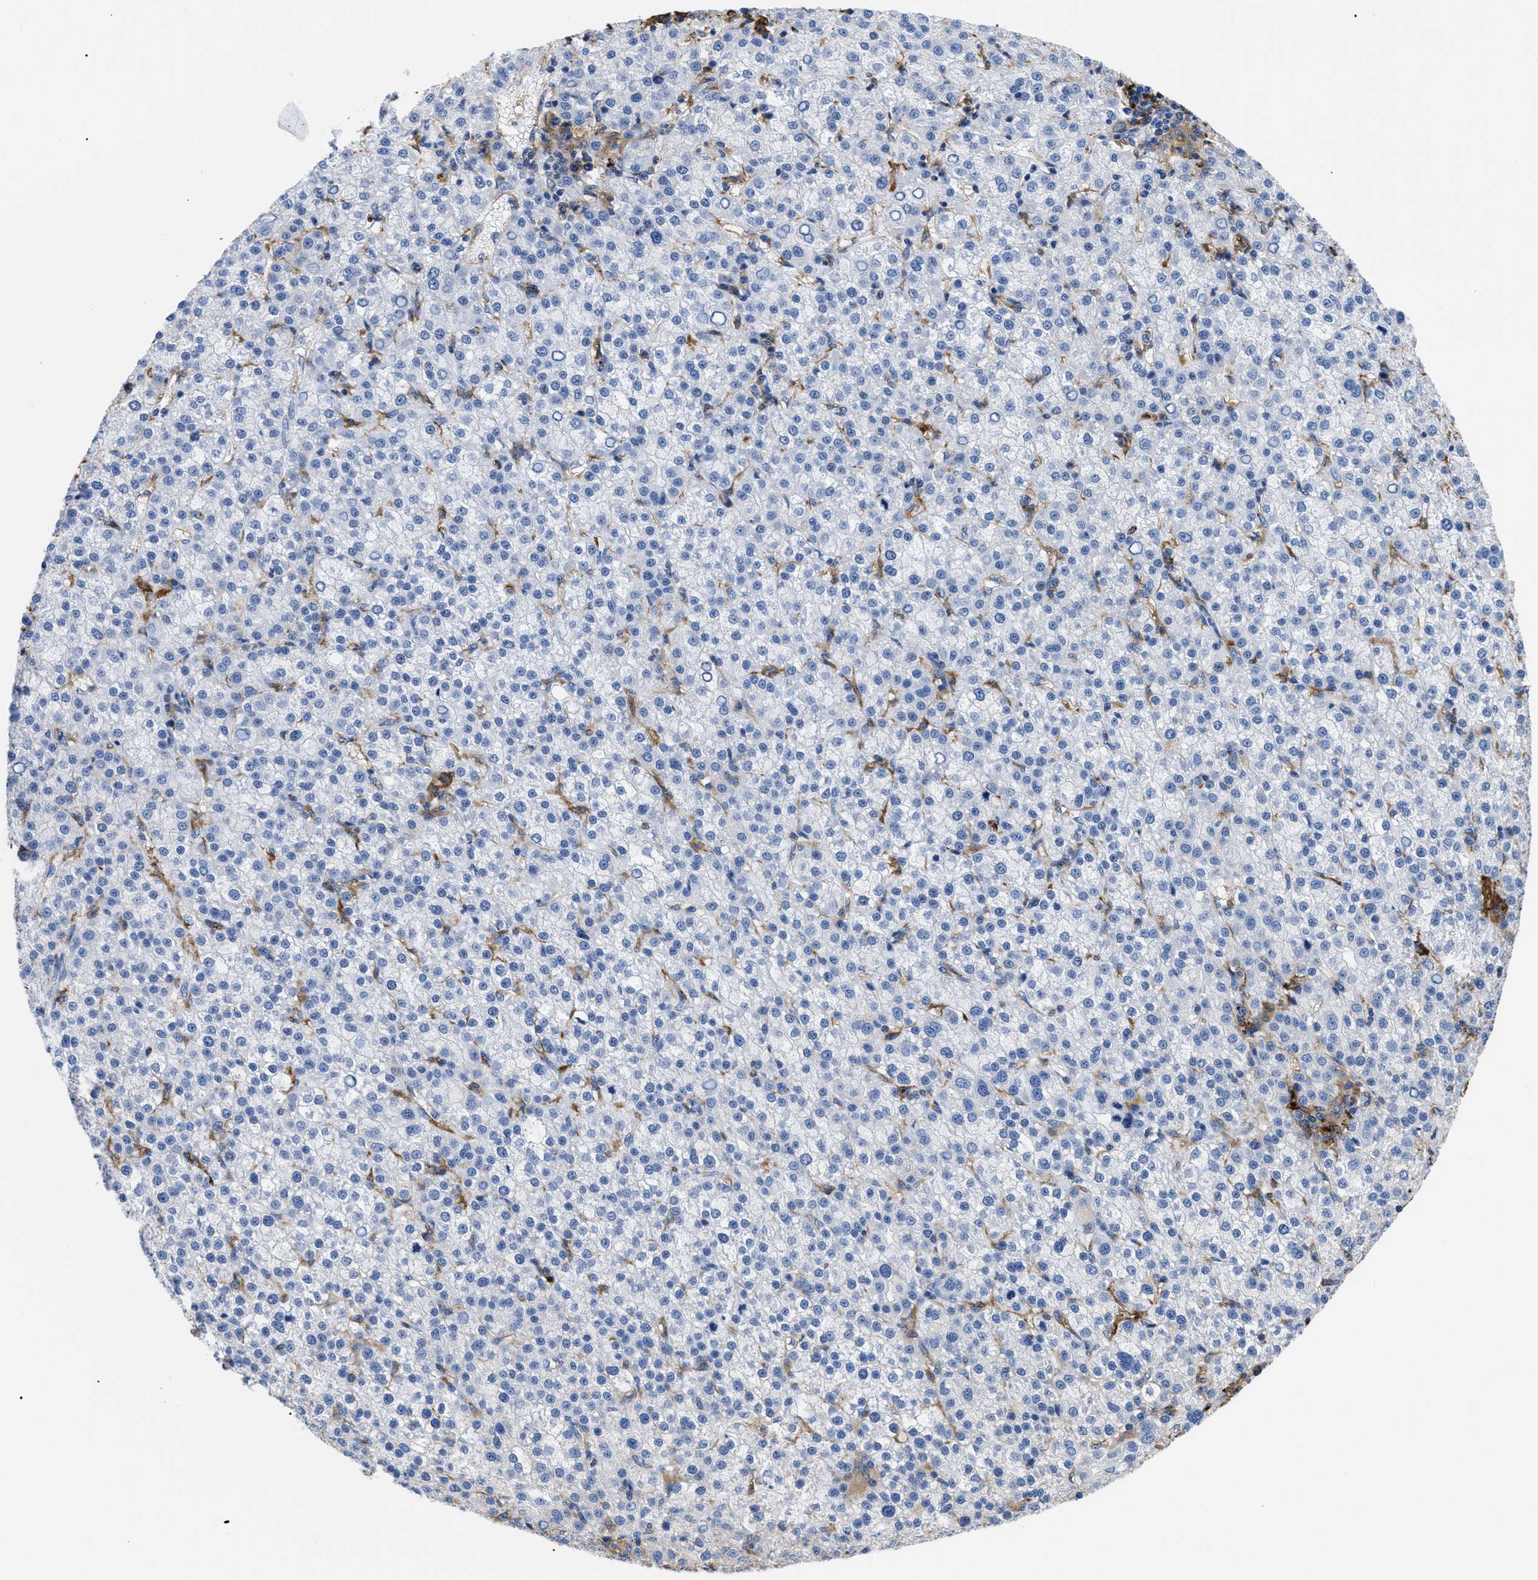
{"staining": {"intensity": "negative", "quantity": "none", "location": "none"}, "tissue": "liver cancer", "cell_type": "Tumor cells", "image_type": "cancer", "snomed": [{"axis": "morphology", "description": "Carcinoma, Hepatocellular, NOS"}, {"axis": "topography", "description": "Liver"}], "caption": "This is a image of IHC staining of liver hepatocellular carcinoma, which shows no staining in tumor cells.", "gene": "HLA-DPA1", "patient": {"sex": "female", "age": 58}}